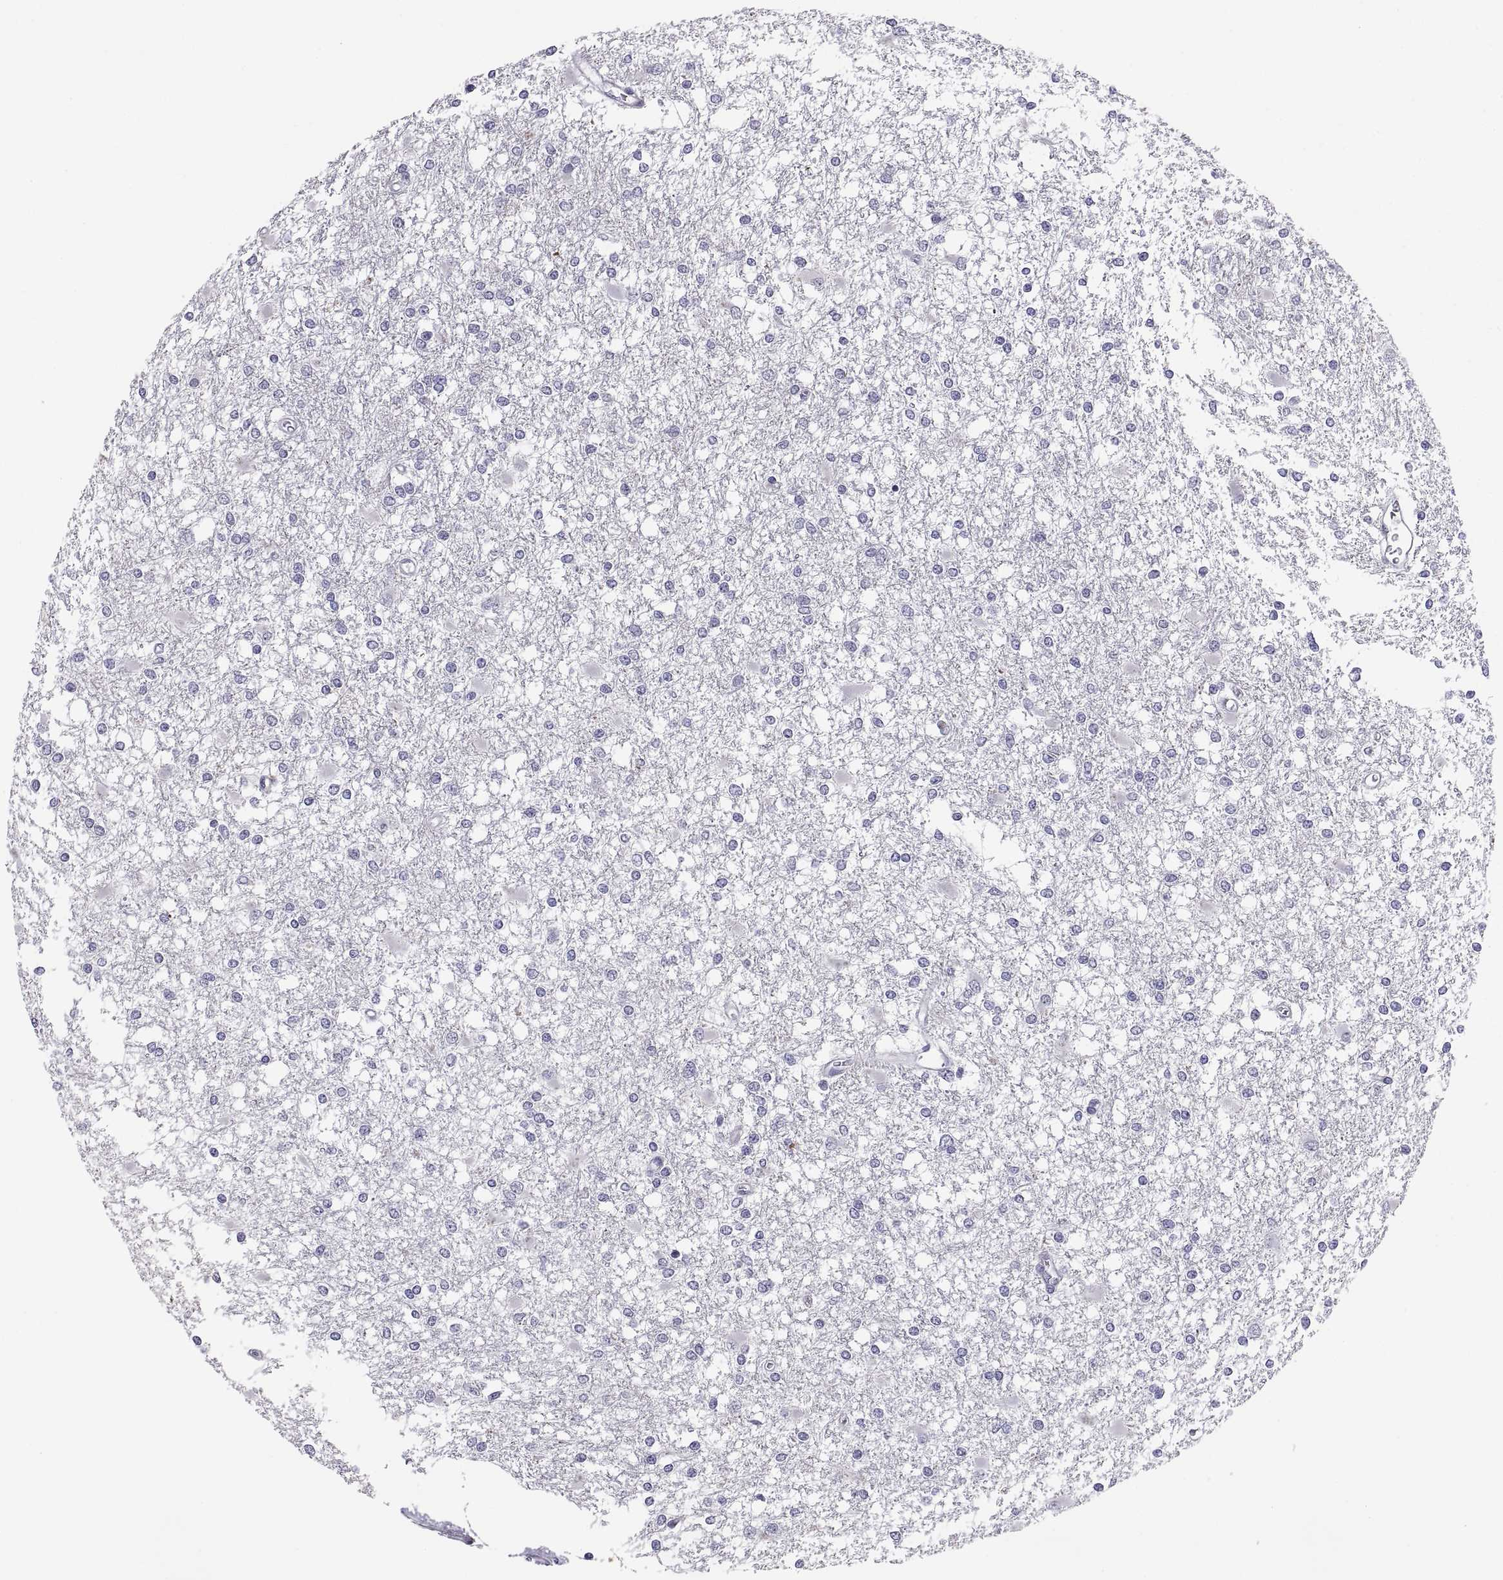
{"staining": {"intensity": "negative", "quantity": "none", "location": "none"}, "tissue": "glioma", "cell_type": "Tumor cells", "image_type": "cancer", "snomed": [{"axis": "morphology", "description": "Glioma, malignant, High grade"}, {"axis": "topography", "description": "Cerebral cortex"}], "caption": "High magnification brightfield microscopy of glioma stained with DAB (brown) and counterstained with hematoxylin (blue): tumor cells show no significant positivity. The staining is performed using DAB (3,3'-diaminobenzidine) brown chromogen with nuclei counter-stained in using hematoxylin.", "gene": "TEX13A", "patient": {"sex": "male", "age": 79}}